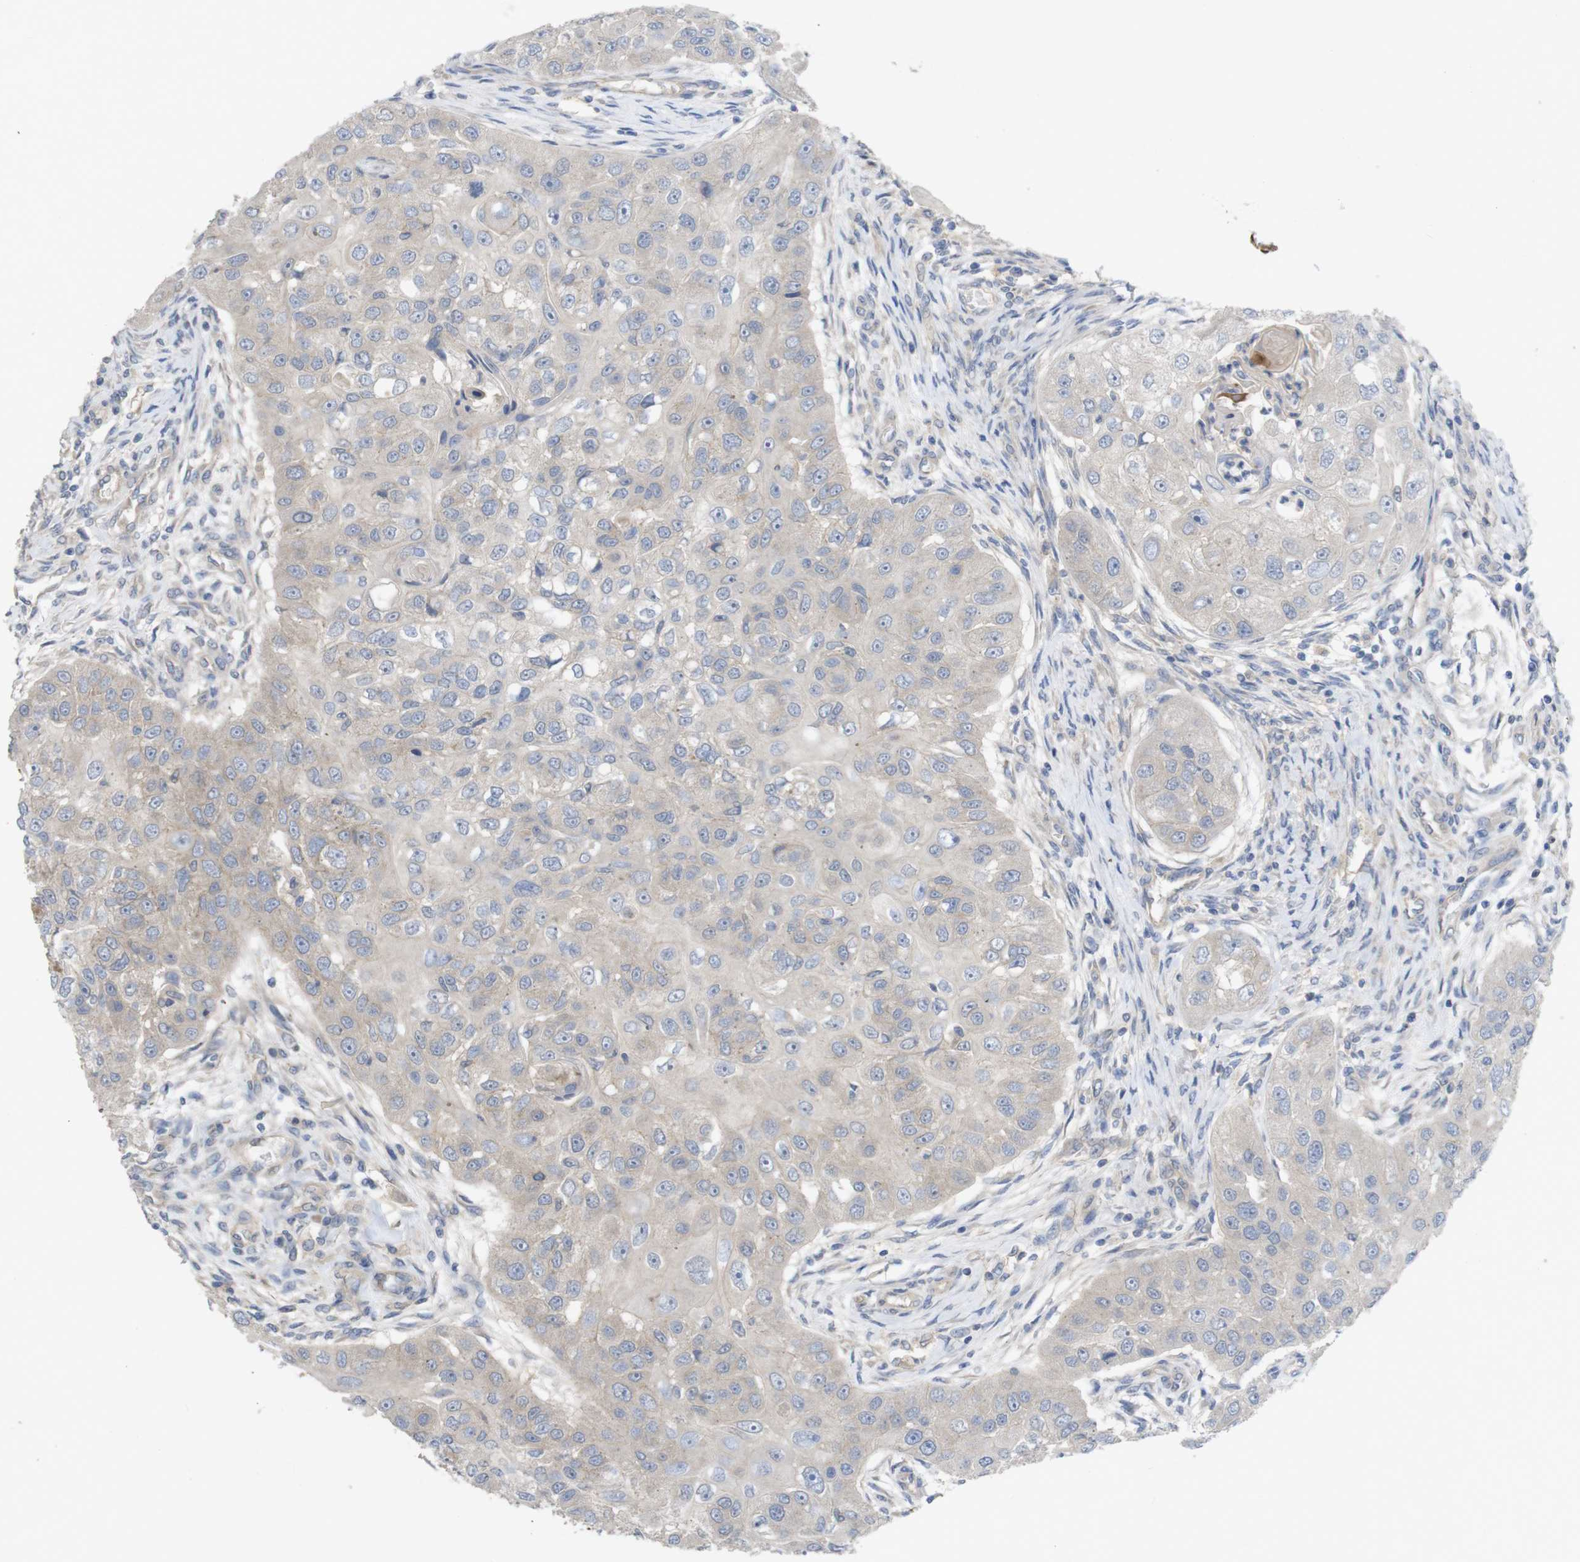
{"staining": {"intensity": "negative", "quantity": "none", "location": "none"}, "tissue": "head and neck cancer", "cell_type": "Tumor cells", "image_type": "cancer", "snomed": [{"axis": "morphology", "description": "Normal tissue, NOS"}, {"axis": "morphology", "description": "Squamous cell carcinoma, NOS"}, {"axis": "topography", "description": "Skeletal muscle"}, {"axis": "topography", "description": "Head-Neck"}], "caption": "An IHC image of squamous cell carcinoma (head and neck) is shown. There is no staining in tumor cells of squamous cell carcinoma (head and neck). The staining was performed using DAB to visualize the protein expression in brown, while the nuclei were stained in blue with hematoxylin (Magnification: 20x).", "gene": "KIDINS220", "patient": {"sex": "male", "age": 51}}